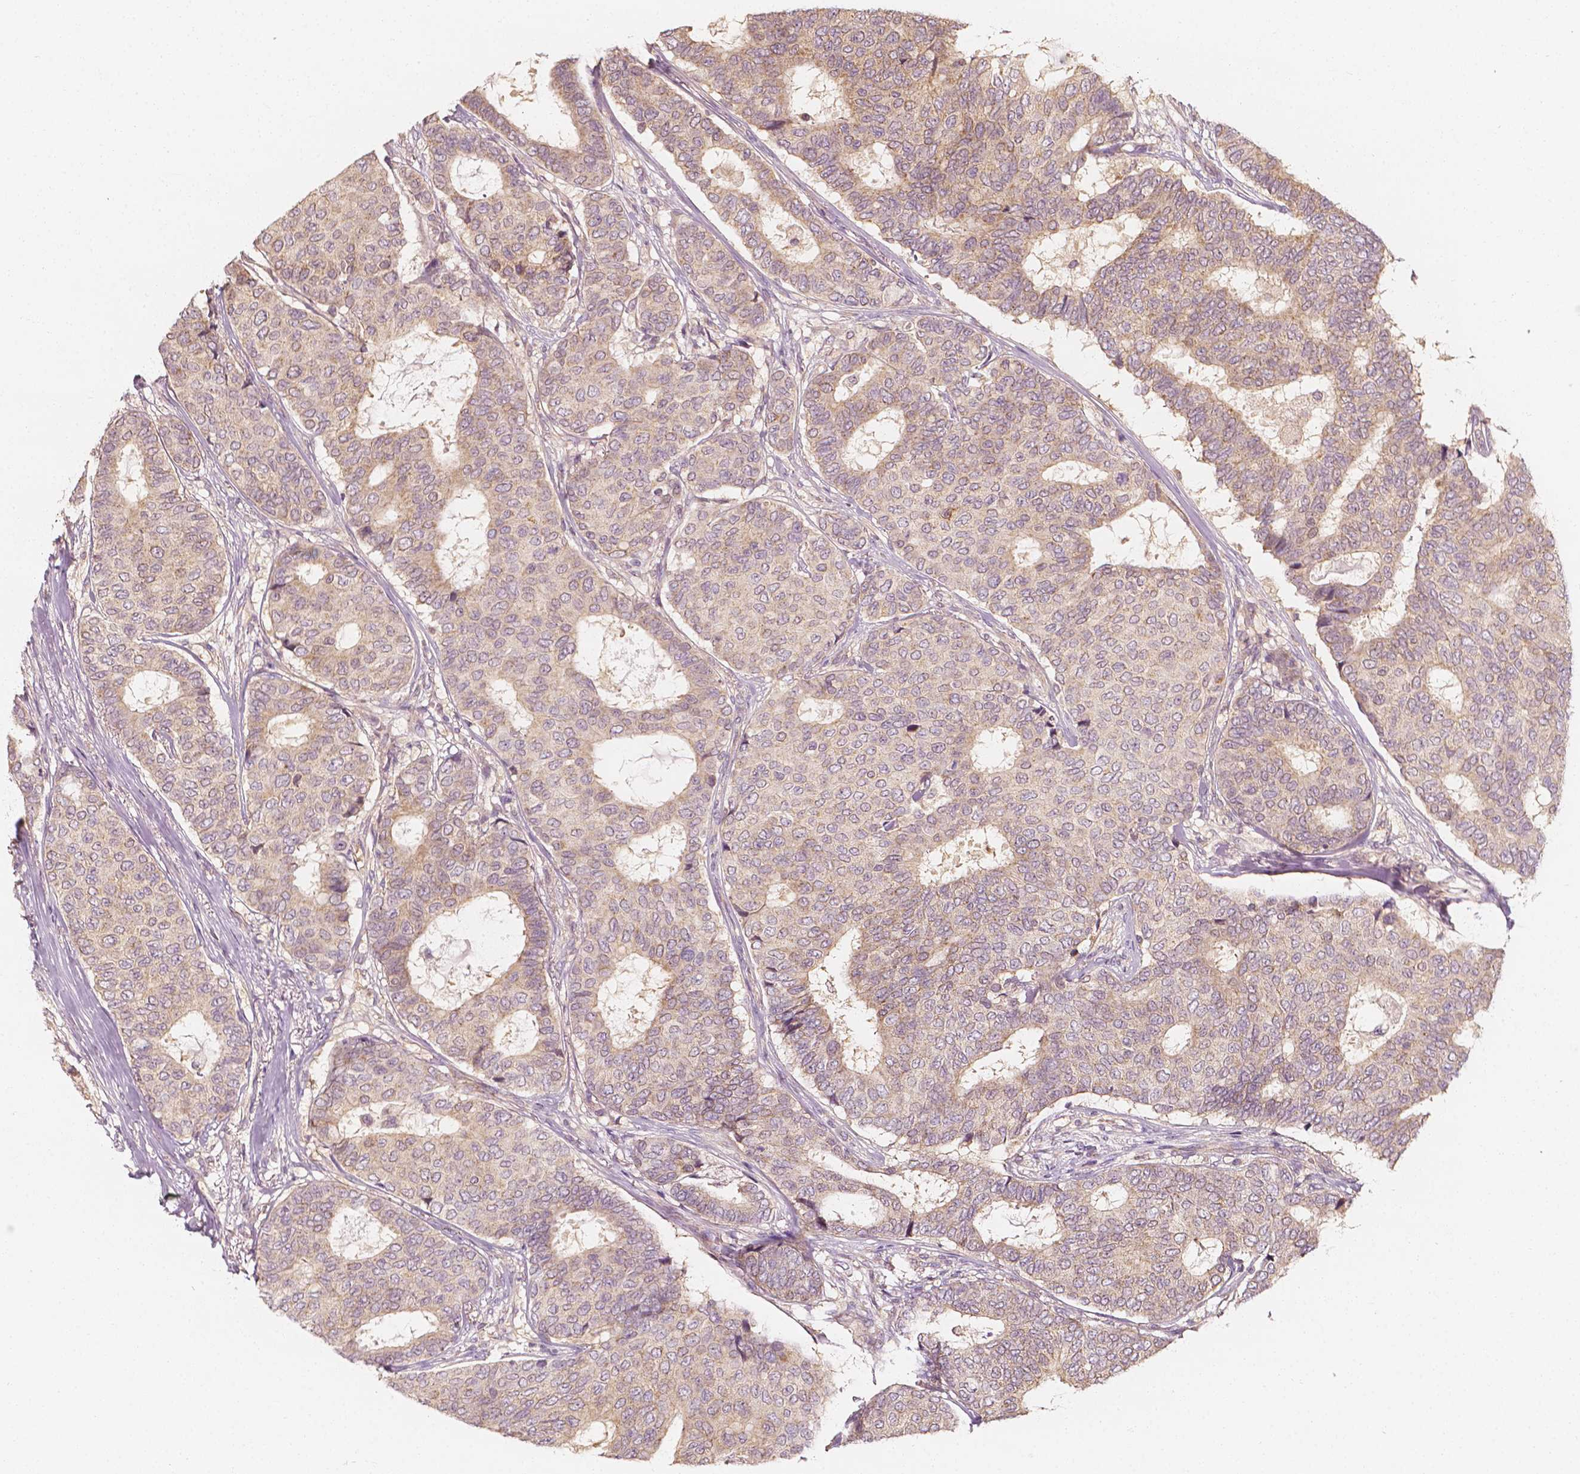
{"staining": {"intensity": "weak", "quantity": "<25%", "location": "cytoplasmic/membranous"}, "tissue": "breast cancer", "cell_type": "Tumor cells", "image_type": "cancer", "snomed": [{"axis": "morphology", "description": "Duct carcinoma"}, {"axis": "topography", "description": "Breast"}], "caption": "IHC histopathology image of human invasive ductal carcinoma (breast) stained for a protein (brown), which demonstrates no positivity in tumor cells.", "gene": "SHPK", "patient": {"sex": "female", "age": 75}}